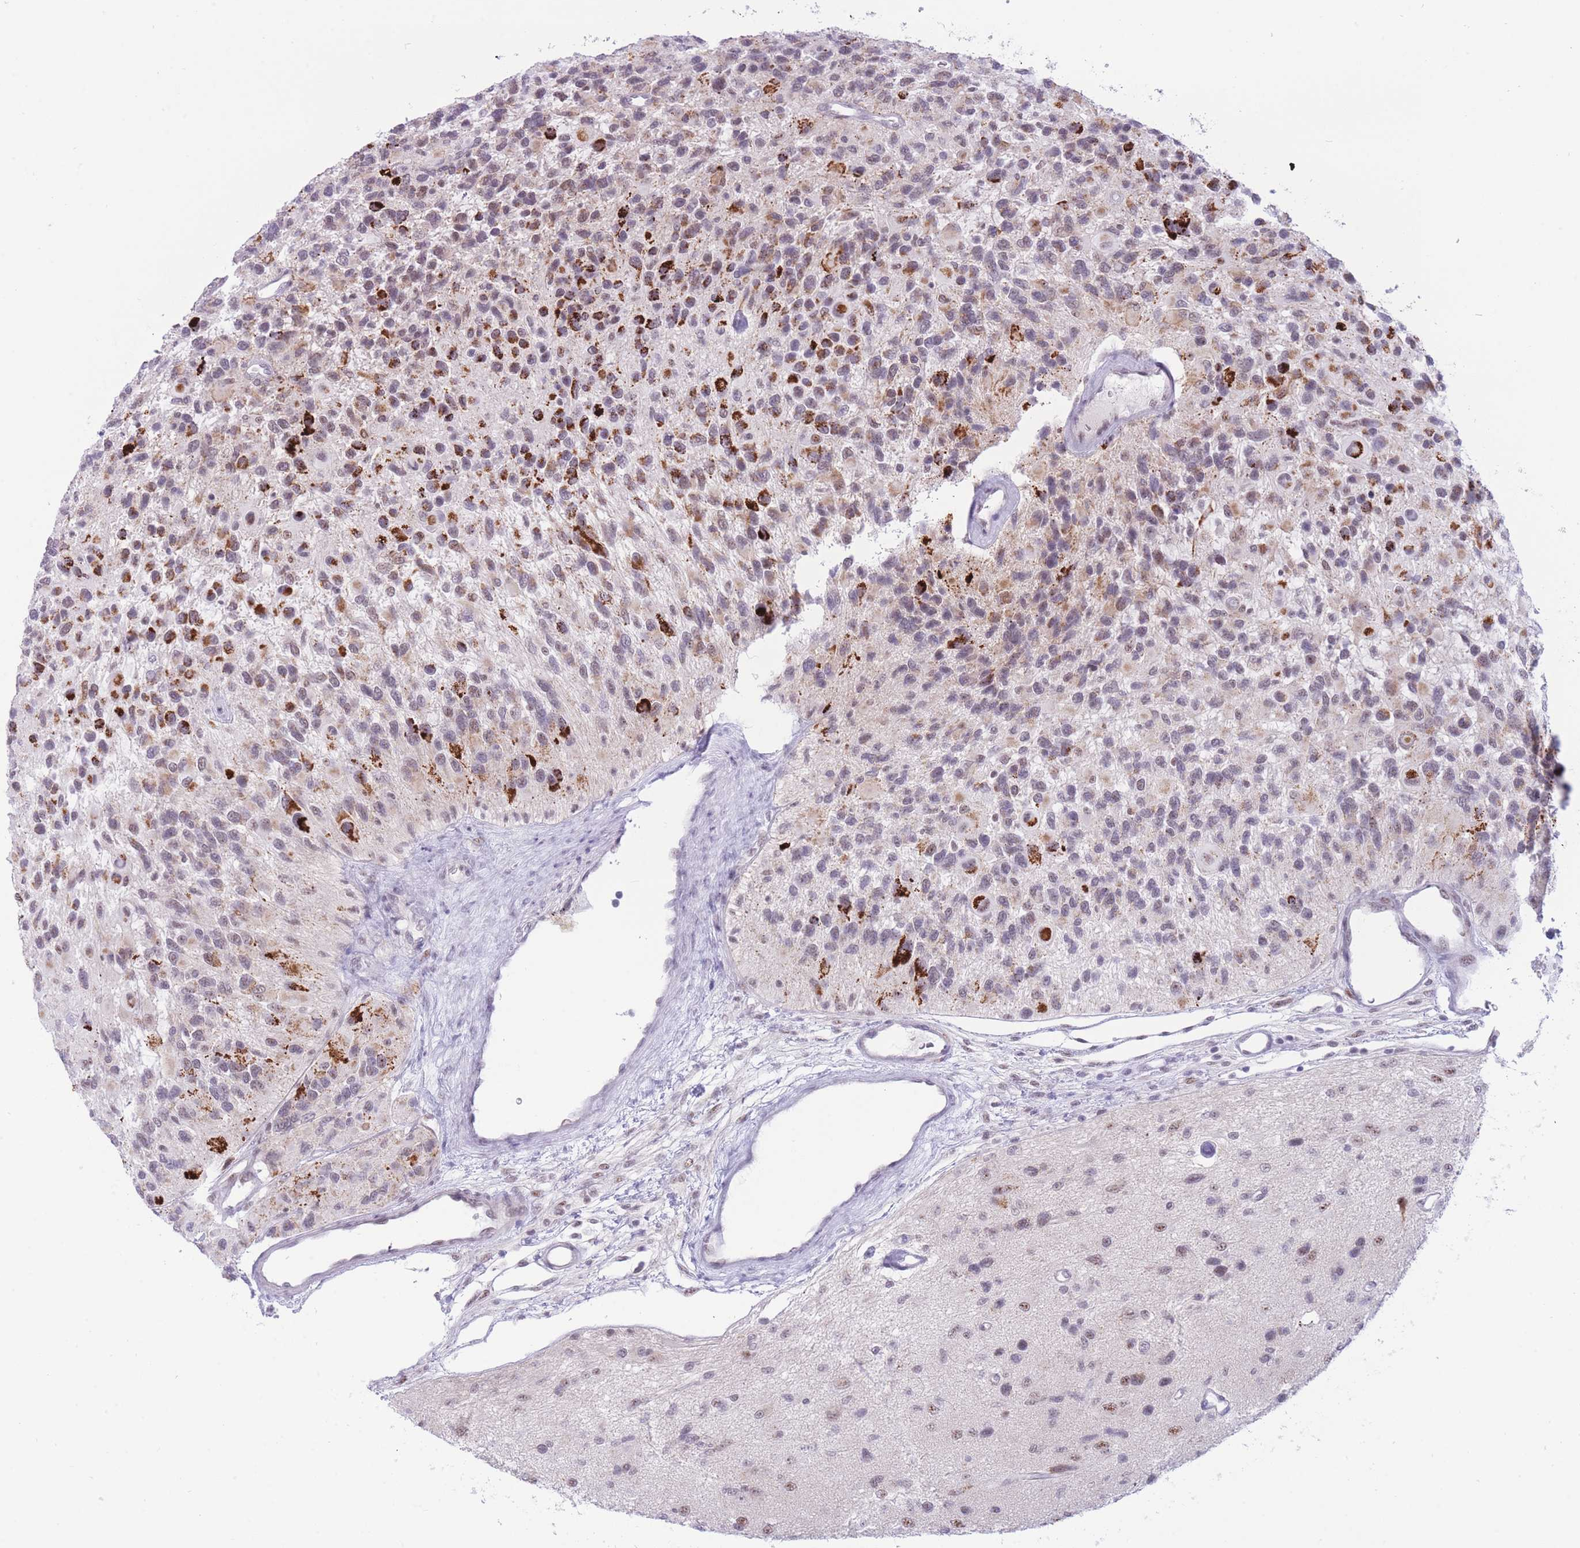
{"staining": {"intensity": "moderate", "quantity": "25%-75%", "location": "cytoplasmic/membranous"}, "tissue": "glioma", "cell_type": "Tumor cells", "image_type": "cancer", "snomed": [{"axis": "morphology", "description": "Glioma, malignant, High grade"}, {"axis": "topography", "description": "Brain"}], "caption": "Malignant glioma (high-grade) stained with a brown dye demonstrates moderate cytoplasmic/membranous positive positivity in approximately 25%-75% of tumor cells.", "gene": "CYP2B6", "patient": {"sex": "male", "age": 77}}